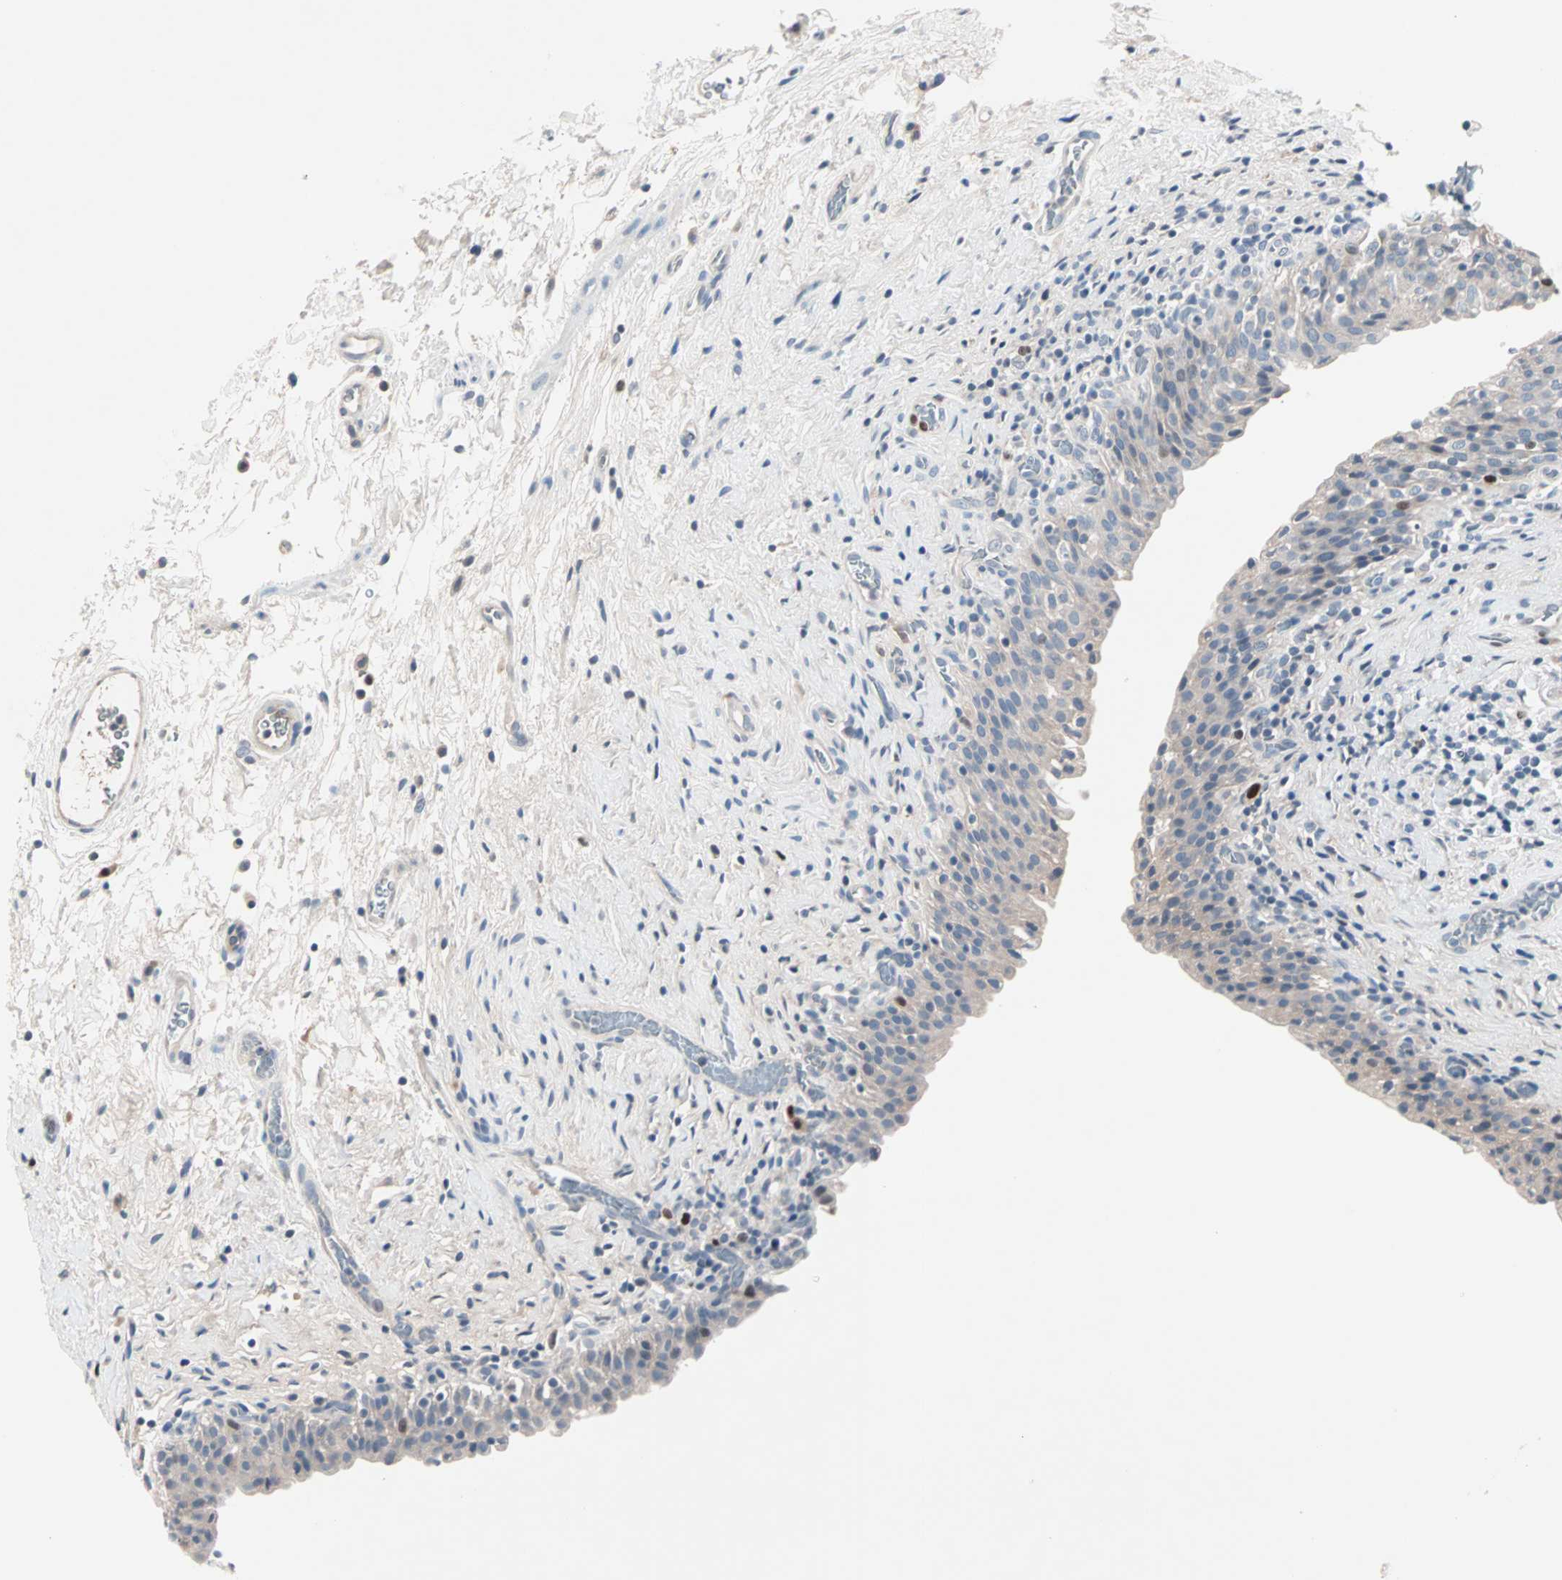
{"staining": {"intensity": "strong", "quantity": "<25%", "location": "nuclear"}, "tissue": "urinary bladder", "cell_type": "Urothelial cells", "image_type": "normal", "snomed": [{"axis": "morphology", "description": "Normal tissue, NOS"}, {"axis": "topography", "description": "Urinary bladder"}], "caption": "Immunohistochemistry (IHC) (DAB) staining of unremarkable human urinary bladder displays strong nuclear protein positivity in approximately <25% of urothelial cells.", "gene": "CCNE2", "patient": {"sex": "male", "age": 51}}